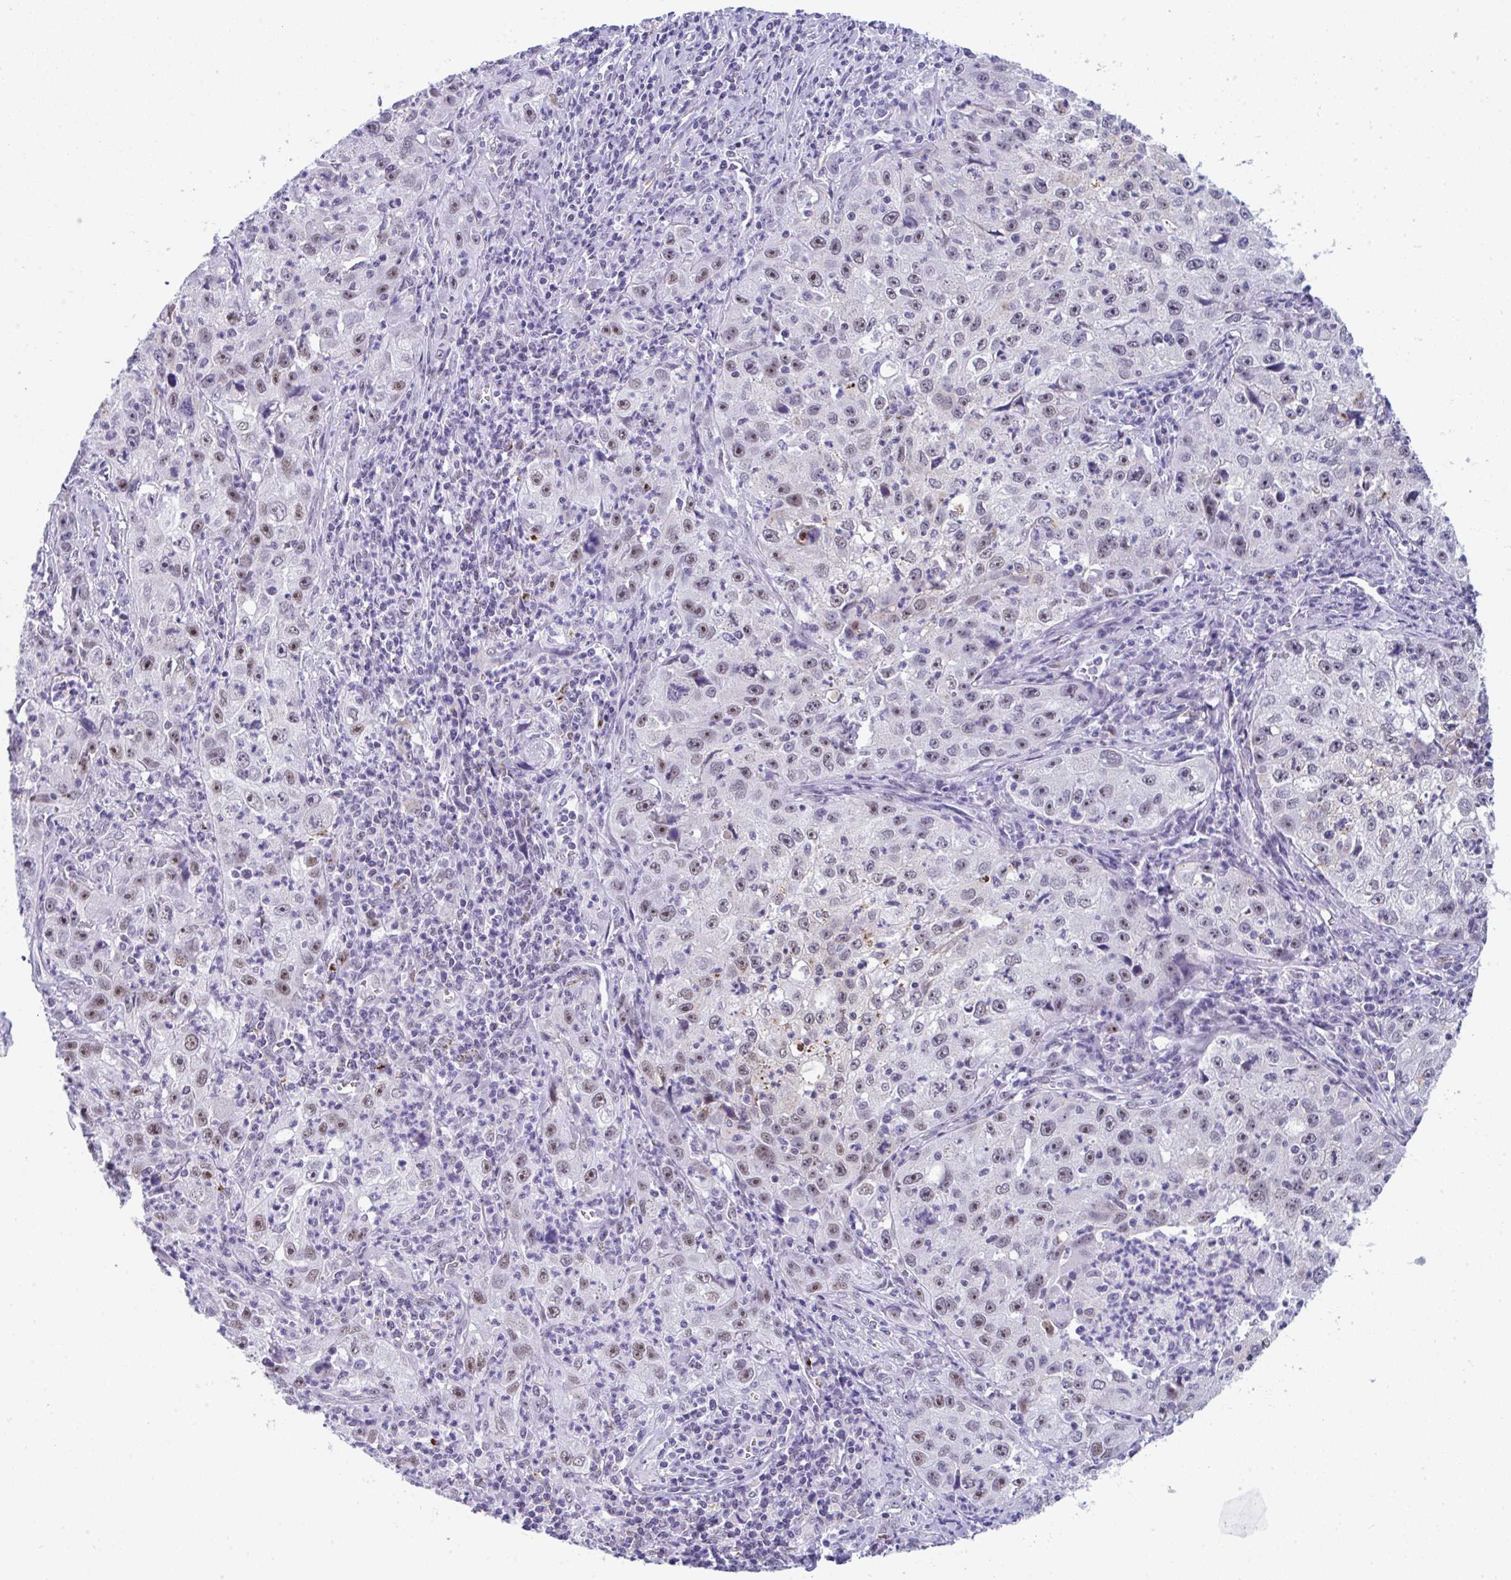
{"staining": {"intensity": "moderate", "quantity": "<25%", "location": "cytoplasmic/membranous,nuclear"}, "tissue": "lung cancer", "cell_type": "Tumor cells", "image_type": "cancer", "snomed": [{"axis": "morphology", "description": "Squamous cell carcinoma, NOS"}, {"axis": "topography", "description": "Lung"}], "caption": "Immunohistochemistry (IHC) of squamous cell carcinoma (lung) demonstrates low levels of moderate cytoplasmic/membranous and nuclear expression in about <25% of tumor cells. The staining was performed using DAB to visualize the protein expression in brown, while the nuclei were stained in blue with hematoxylin (Magnification: 20x).", "gene": "CDK13", "patient": {"sex": "male", "age": 71}}